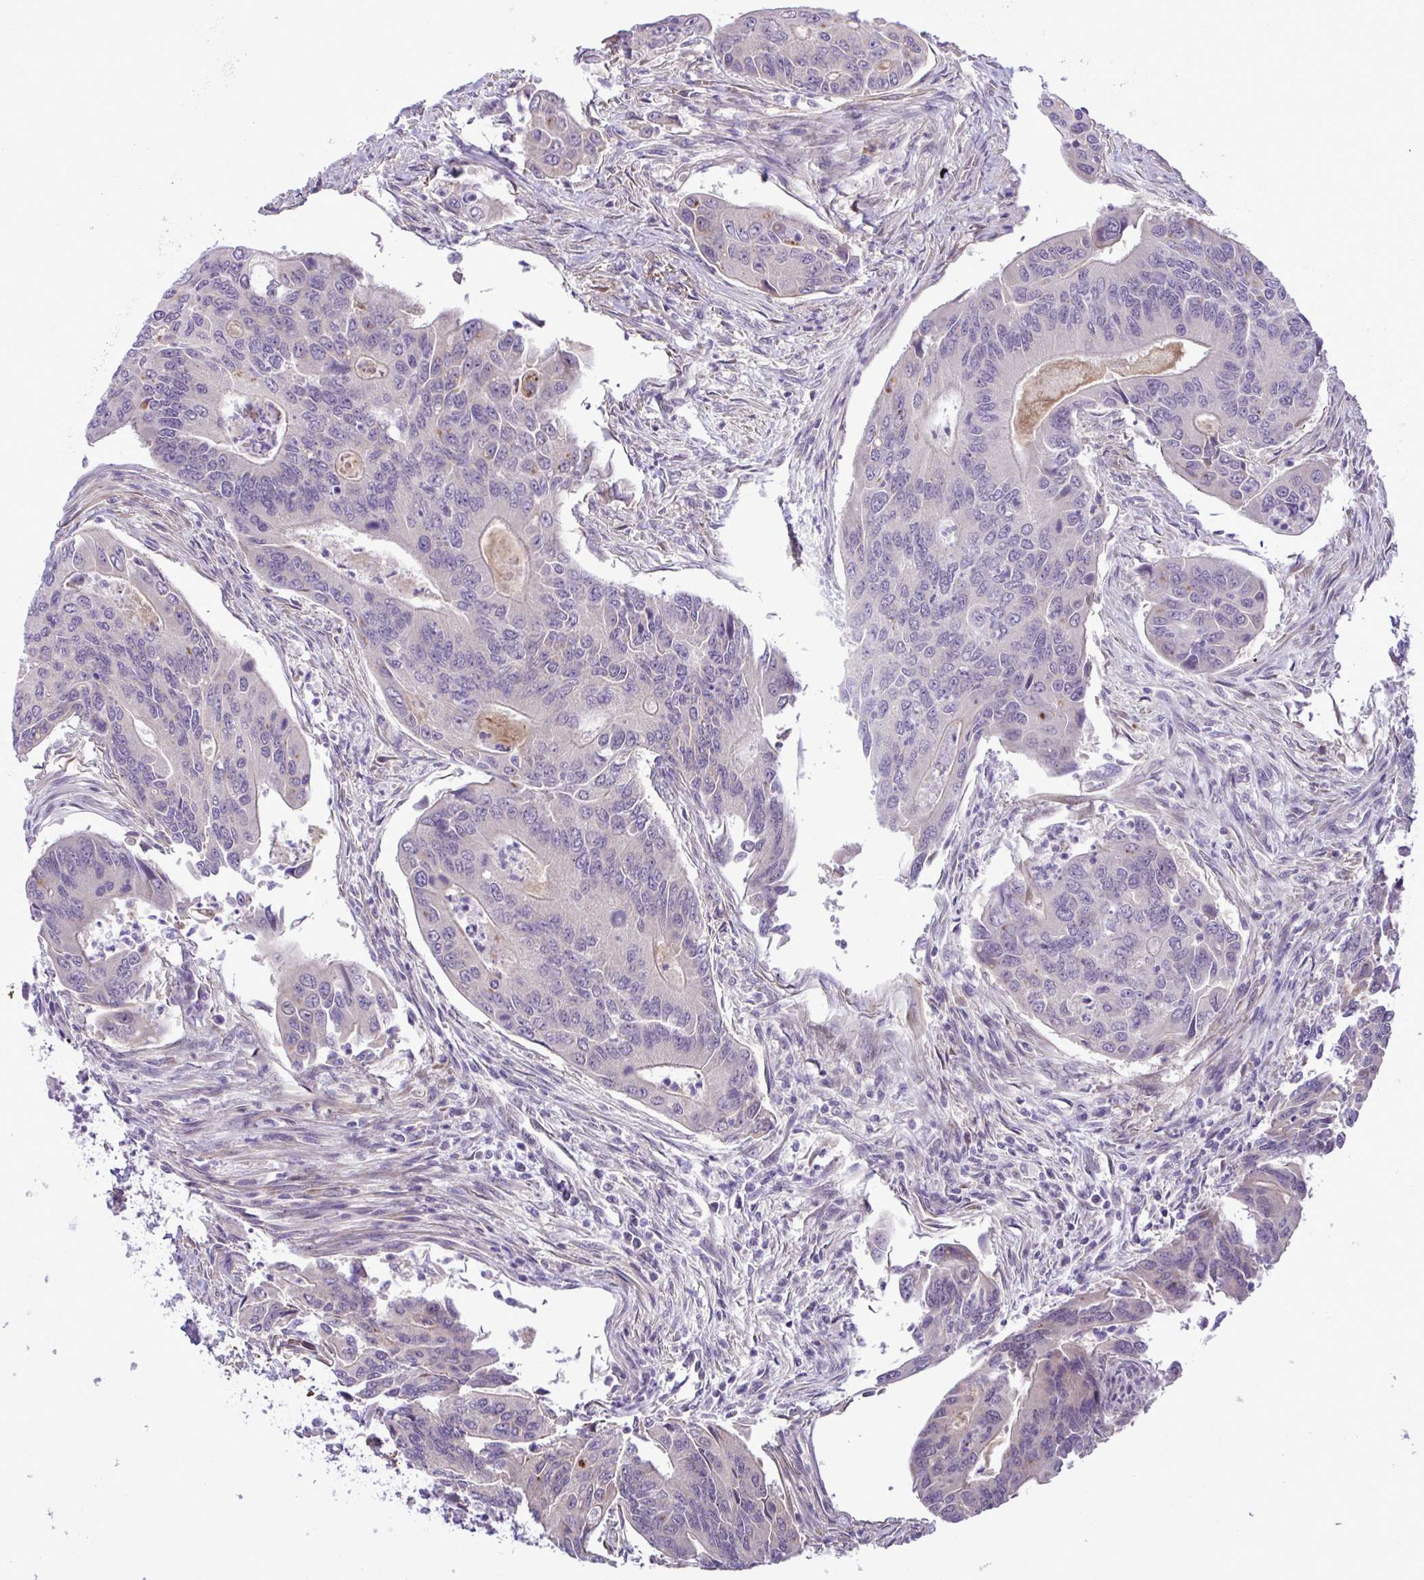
{"staining": {"intensity": "negative", "quantity": "none", "location": "none"}, "tissue": "colorectal cancer", "cell_type": "Tumor cells", "image_type": "cancer", "snomed": [{"axis": "morphology", "description": "Adenocarcinoma, NOS"}, {"axis": "topography", "description": "Colon"}], "caption": "Immunohistochemistry (IHC) histopathology image of neoplastic tissue: human colorectal adenocarcinoma stained with DAB (3,3'-diaminobenzidine) shows no significant protein staining in tumor cells. Brightfield microscopy of immunohistochemistry stained with DAB (3,3'-diaminobenzidine) (brown) and hematoxylin (blue), captured at high magnification.", "gene": "SYNPO2L", "patient": {"sex": "female", "age": 67}}